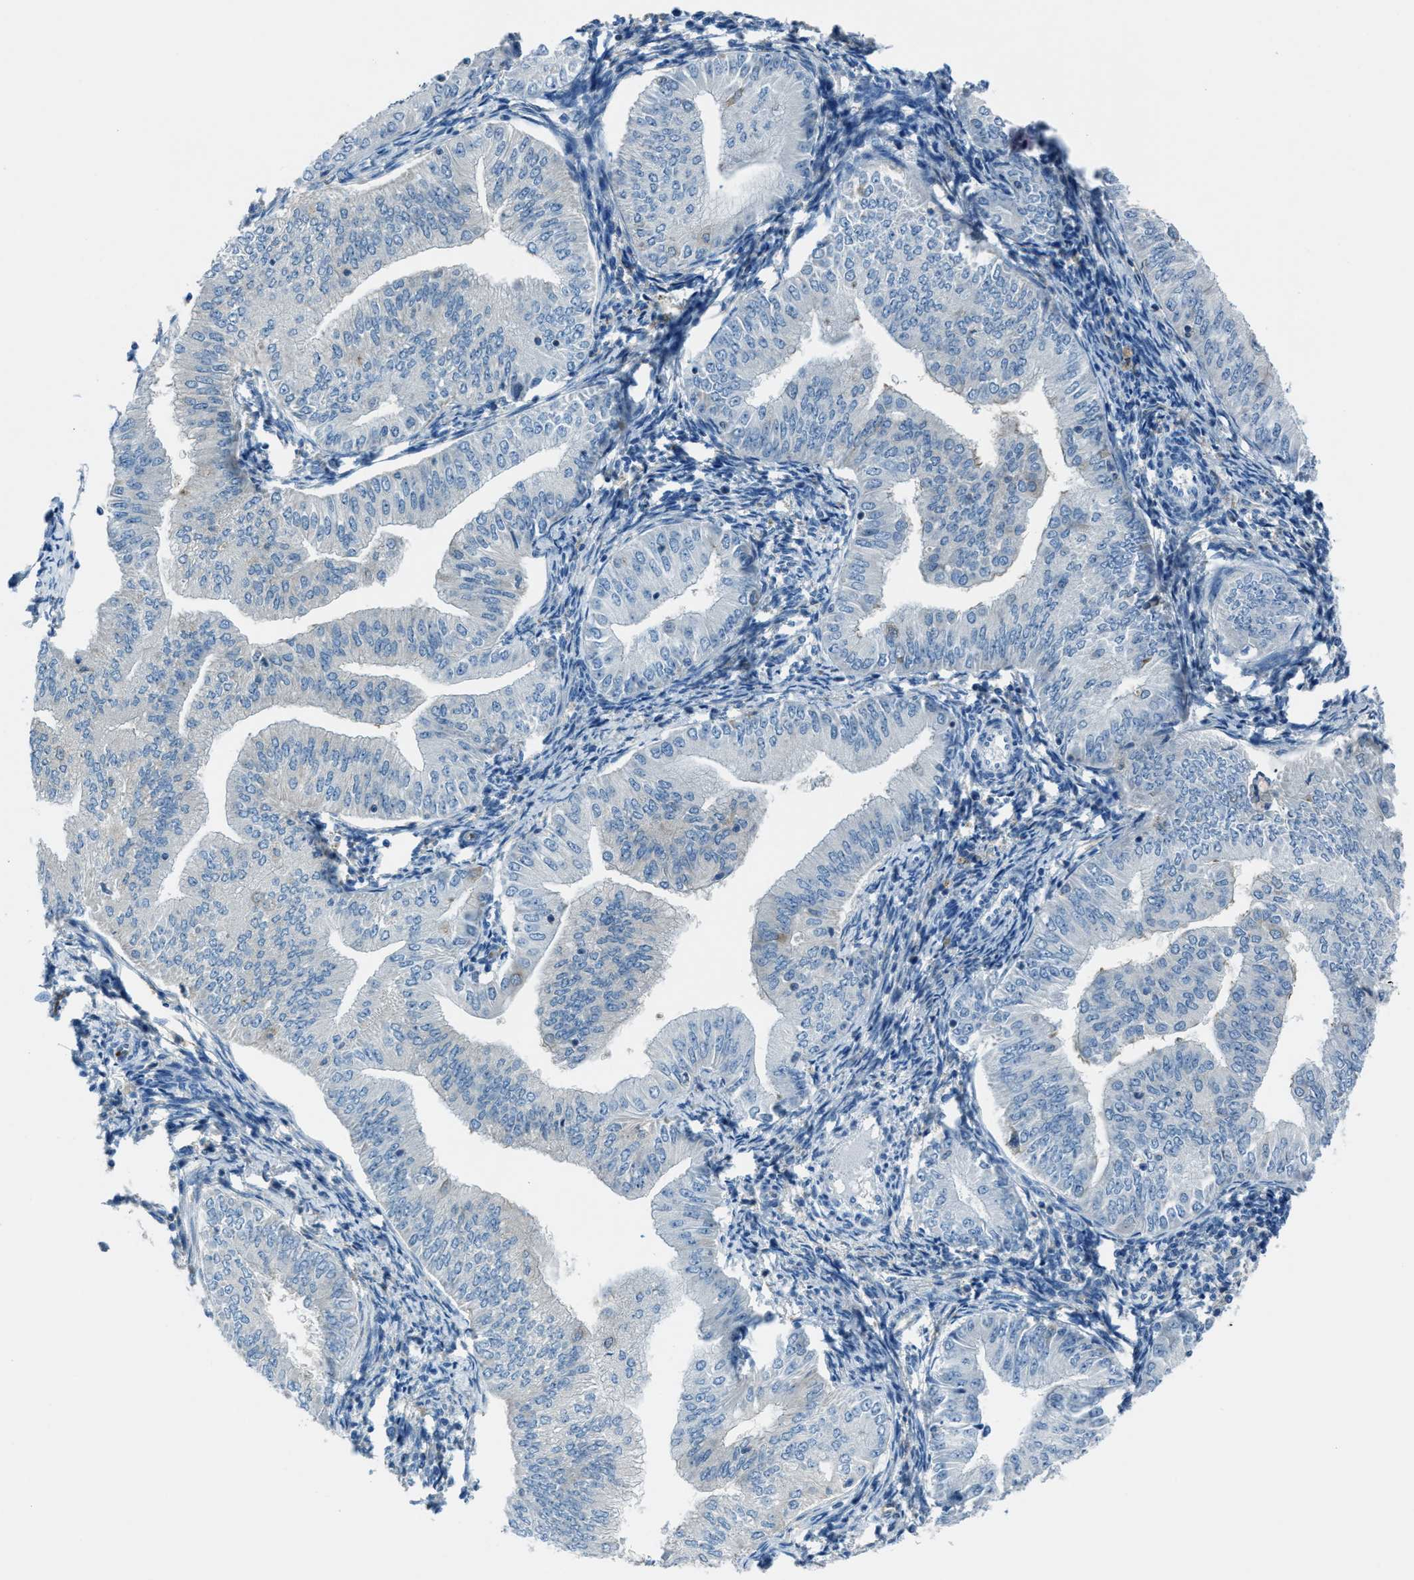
{"staining": {"intensity": "negative", "quantity": "none", "location": "none"}, "tissue": "endometrial cancer", "cell_type": "Tumor cells", "image_type": "cancer", "snomed": [{"axis": "morphology", "description": "Normal tissue, NOS"}, {"axis": "morphology", "description": "Adenocarcinoma, NOS"}, {"axis": "topography", "description": "Endometrium"}], "caption": "Immunohistochemistry of adenocarcinoma (endometrial) reveals no positivity in tumor cells. (Stains: DAB (3,3'-diaminobenzidine) IHC with hematoxylin counter stain, Microscopy: brightfield microscopy at high magnification).", "gene": "MATCAP2", "patient": {"sex": "female", "age": 53}}